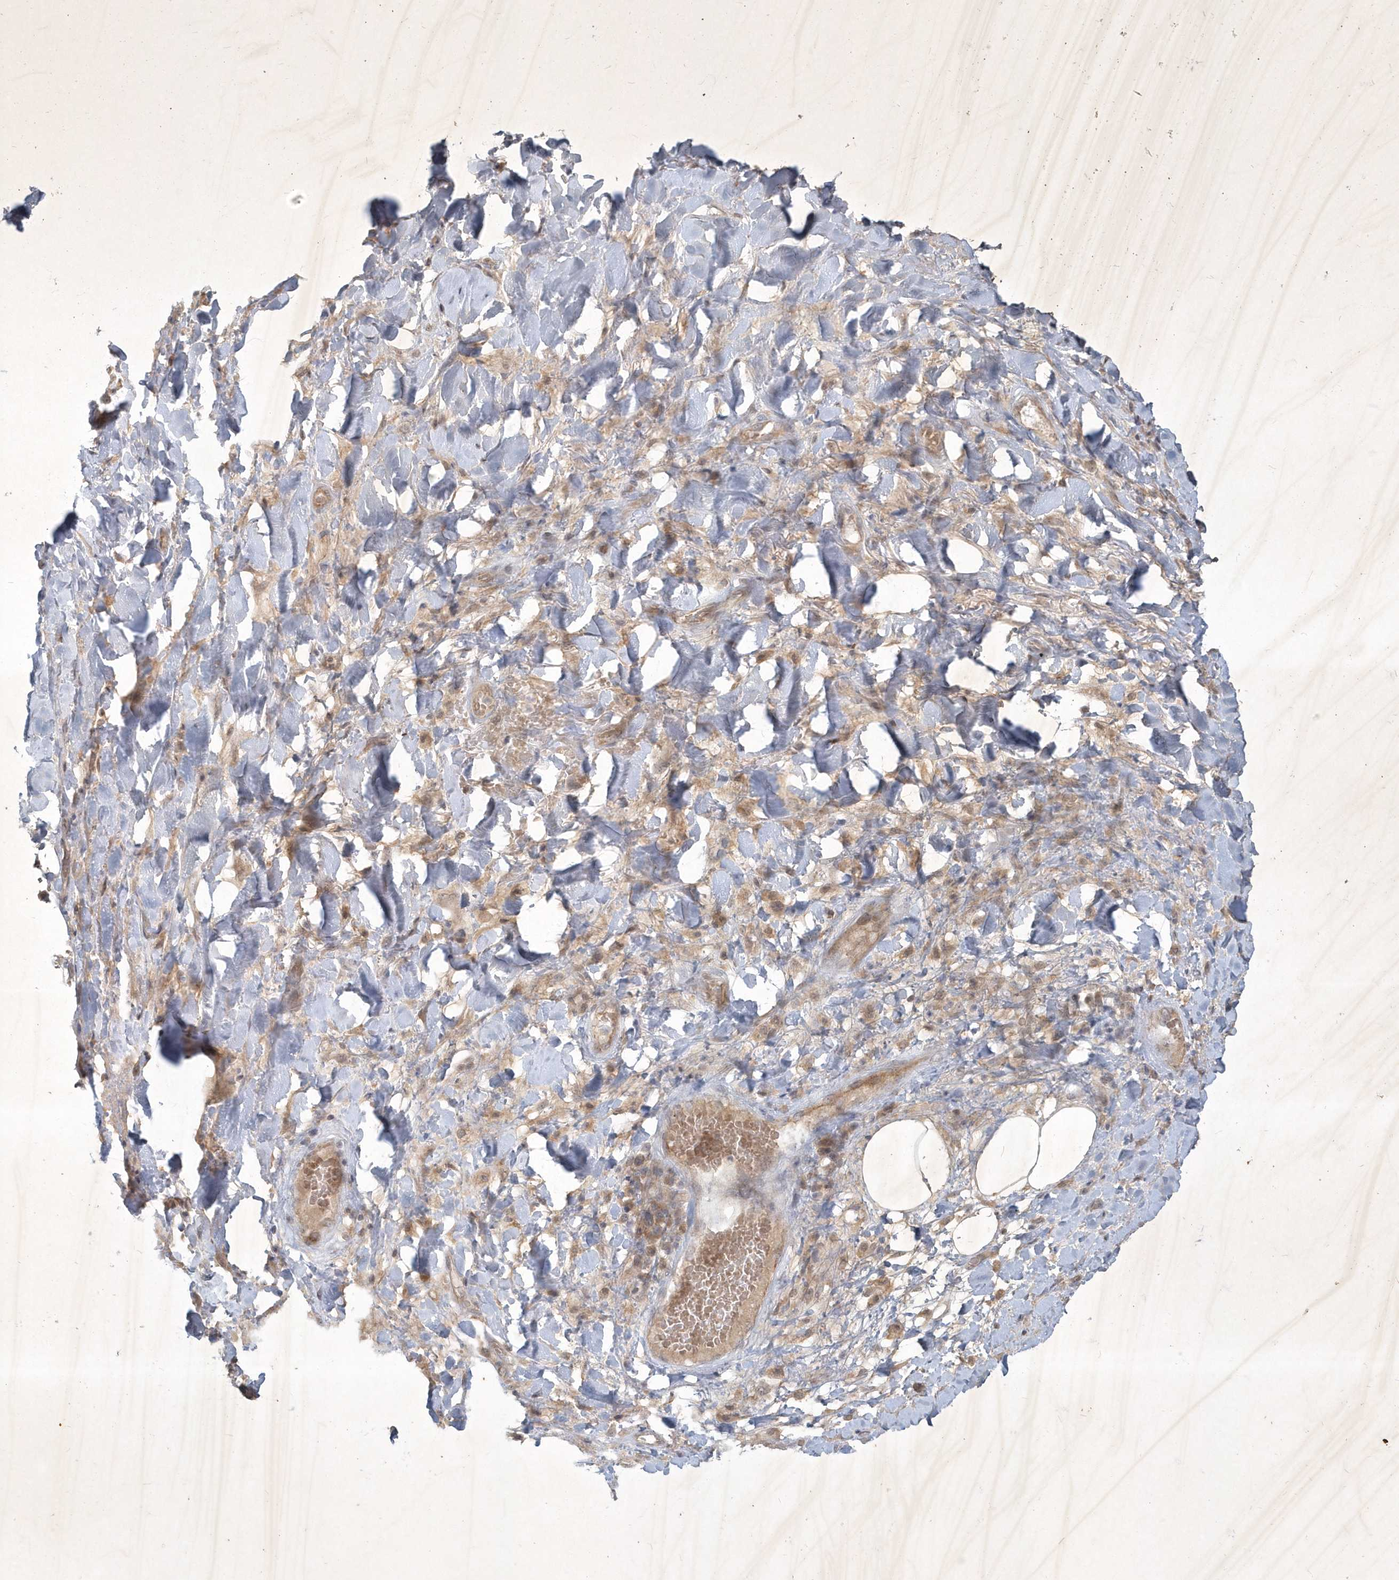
{"staining": {"intensity": "weak", "quantity": ">75%", "location": "cytoplasmic/membranous"}, "tissue": "adipose tissue", "cell_type": "Adipocytes", "image_type": "normal", "snomed": [{"axis": "morphology", "description": "Normal tissue, NOS"}, {"axis": "morphology", "description": "Squamous cell carcinoma, NOS"}, {"axis": "topography", "description": "Lymph node"}, {"axis": "topography", "description": "Bronchus"}, {"axis": "topography", "description": "Lung"}], "caption": "The photomicrograph exhibits a brown stain indicating the presence of a protein in the cytoplasmic/membranous of adipocytes in adipose tissue.", "gene": "BOD1L2", "patient": {"sex": "male", "age": 66}}